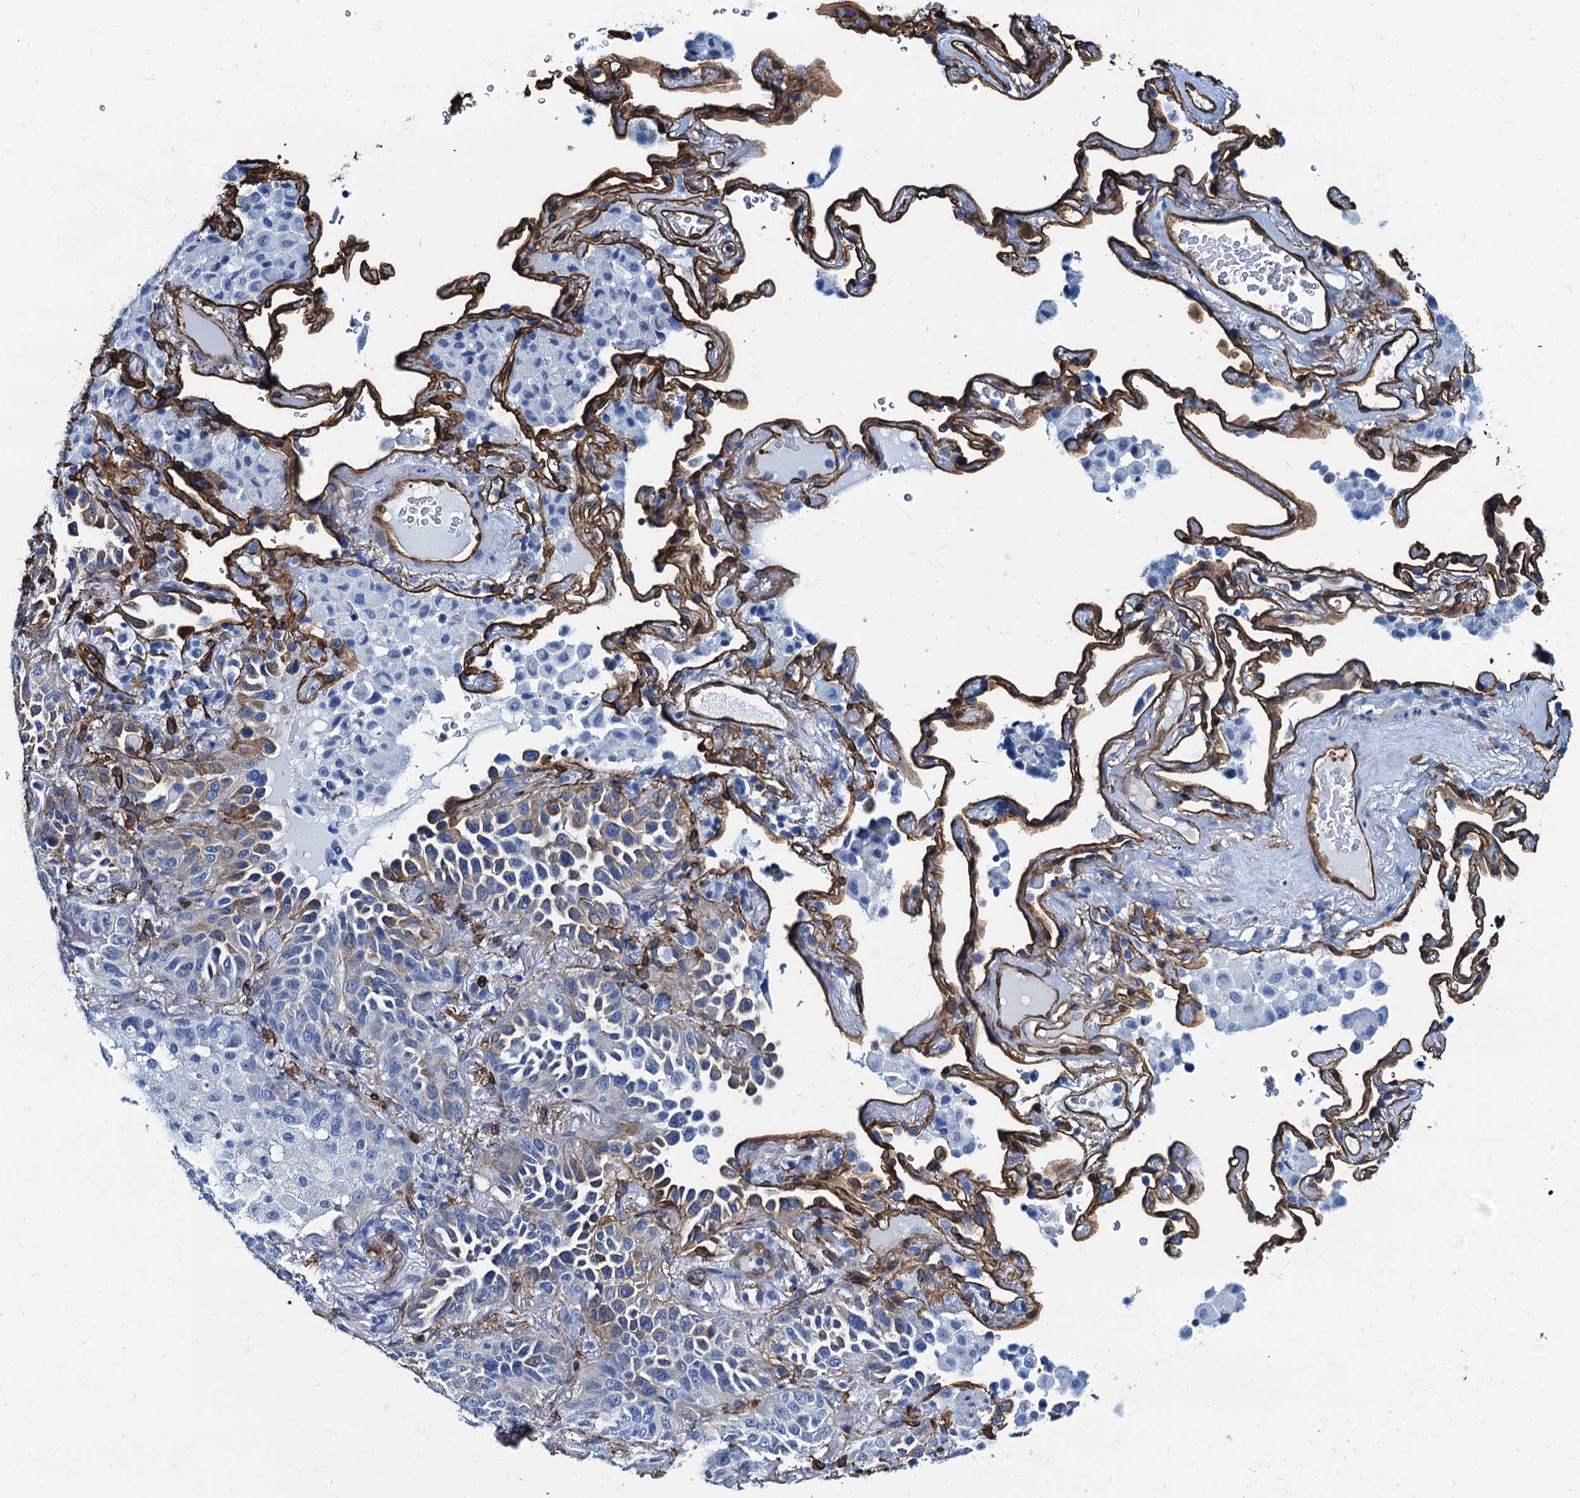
{"staining": {"intensity": "negative", "quantity": "none", "location": "none"}, "tissue": "lung cancer", "cell_type": "Tumor cells", "image_type": "cancer", "snomed": [{"axis": "morphology", "description": "Adenocarcinoma, NOS"}, {"axis": "topography", "description": "Lung"}], "caption": "An image of lung adenocarcinoma stained for a protein demonstrates no brown staining in tumor cells.", "gene": "CAVIN2", "patient": {"sex": "female", "age": 69}}